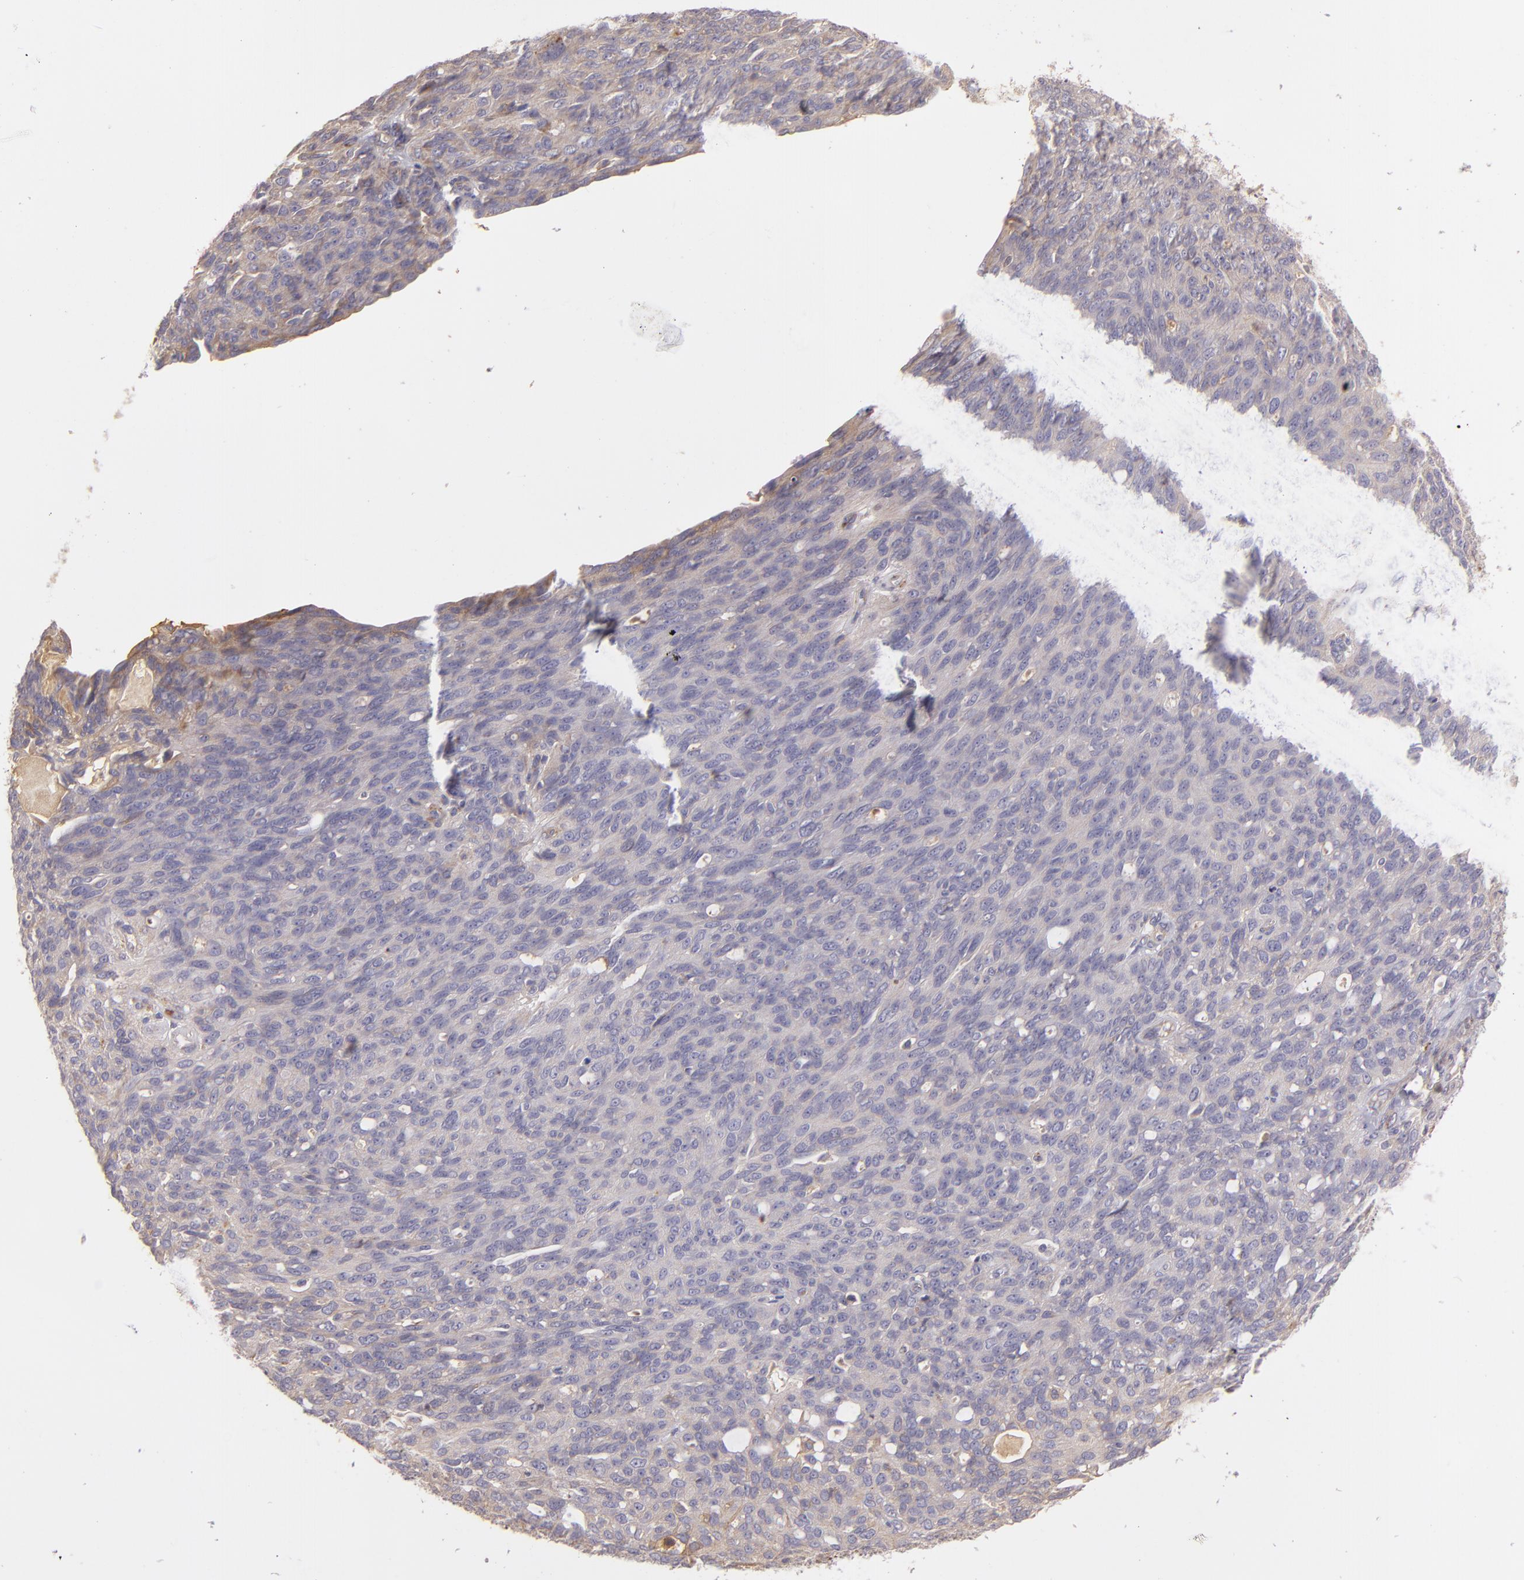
{"staining": {"intensity": "weak", "quantity": ">75%", "location": "cytoplasmic/membranous"}, "tissue": "ovarian cancer", "cell_type": "Tumor cells", "image_type": "cancer", "snomed": [{"axis": "morphology", "description": "Carcinoma, endometroid"}, {"axis": "topography", "description": "Ovary"}], "caption": "The photomicrograph displays staining of ovarian cancer (endometroid carcinoma), revealing weak cytoplasmic/membranous protein expression (brown color) within tumor cells.", "gene": "ECE1", "patient": {"sex": "female", "age": 60}}